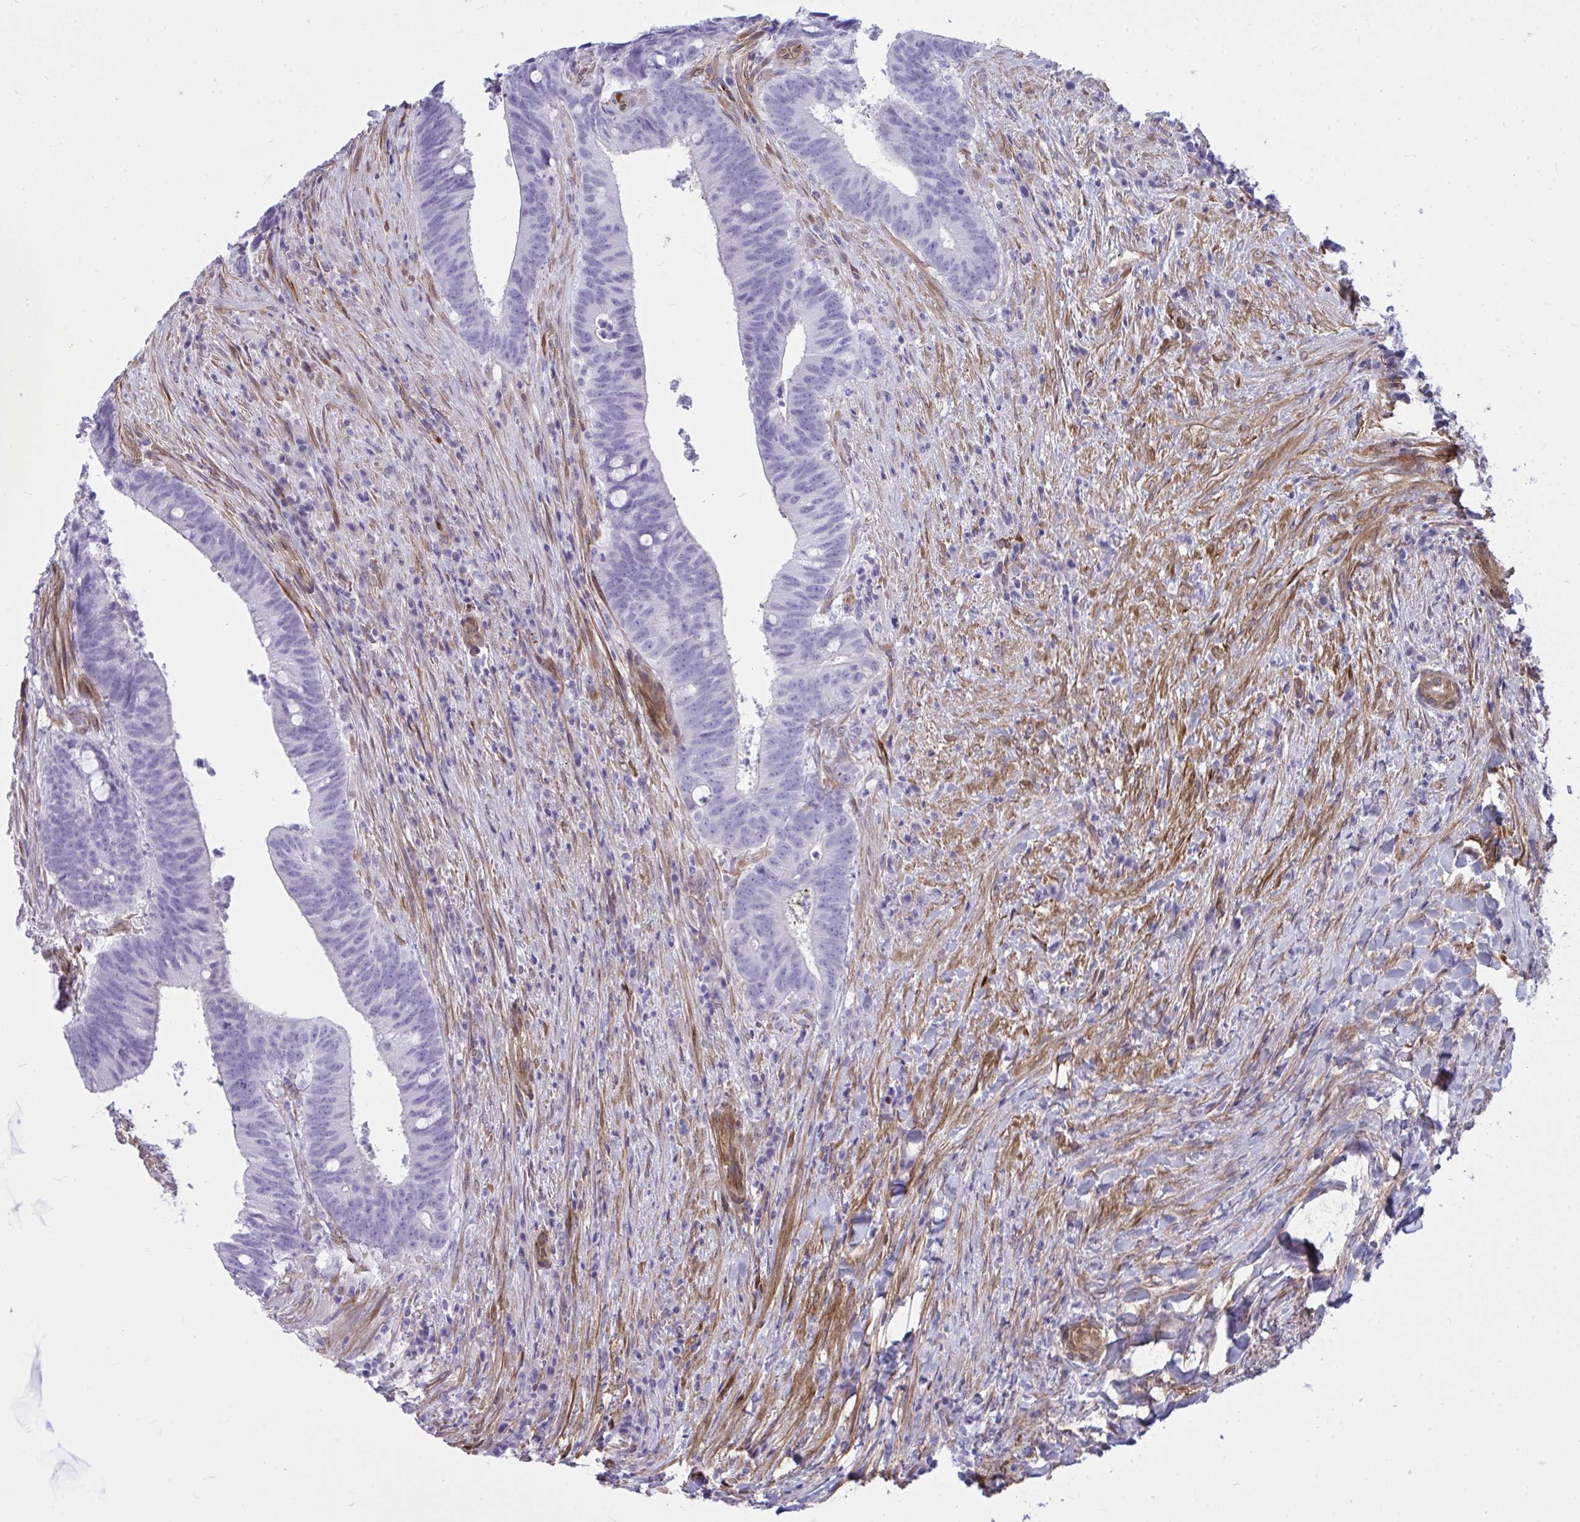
{"staining": {"intensity": "negative", "quantity": "none", "location": "none"}, "tissue": "colorectal cancer", "cell_type": "Tumor cells", "image_type": "cancer", "snomed": [{"axis": "morphology", "description": "Adenocarcinoma, NOS"}, {"axis": "topography", "description": "Colon"}], "caption": "This is an immunohistochemistry photomicrograph of colorectal cancer (adenocarcinoma). There is no staining in tumor cells.", "gene": "LIMS2", "patient": {"sex": "female", "age": 43}}